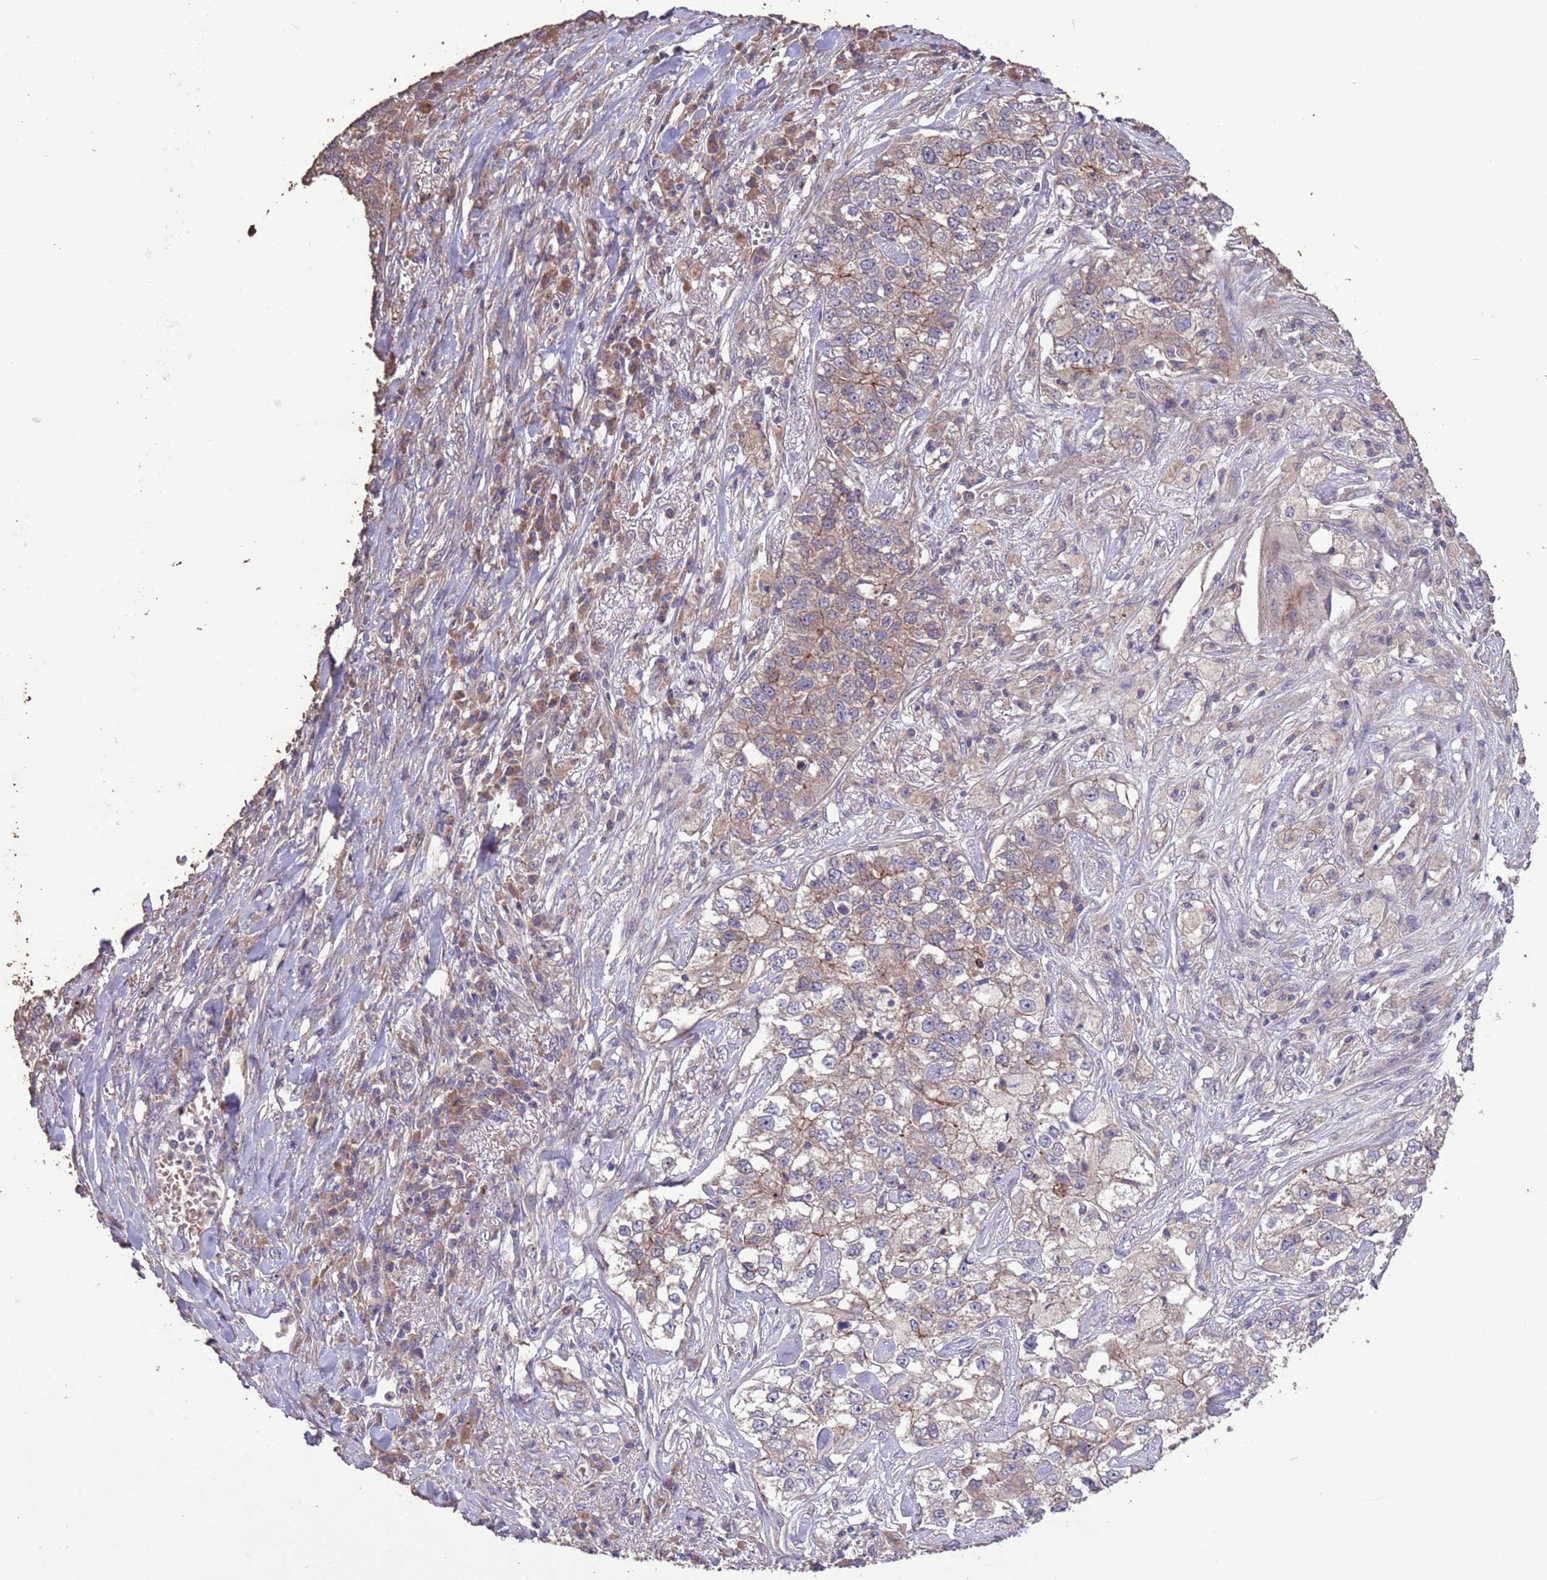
{"staining": {"intensity": "weak", "quantity": "25%-75%", "location": "cytoplasmic/membranous"}, "tissue": "lung cancer", "cell_type": "Tumor cells", "image_type": "cancer", "snomed": [{"axis": "morphology", "description": "Adenocarcinoma, NOS"}, {"axis": "topography", "description": "Lung"}], "caption": "Immunohistochemistry staining of adenocarcinoma (lung), which shows low levels of weak cytoplasmic/membranous staining in about 25%-75% of tumor cells indicating weak cytoplasmic/membranous protein expression. The staining was performed using DAB (brown) for protein detection and nuclei were counterstained in hematoxylin (blue).", "gene": "SLC9B2", "patient": {"sex": "male", "age": 49}}